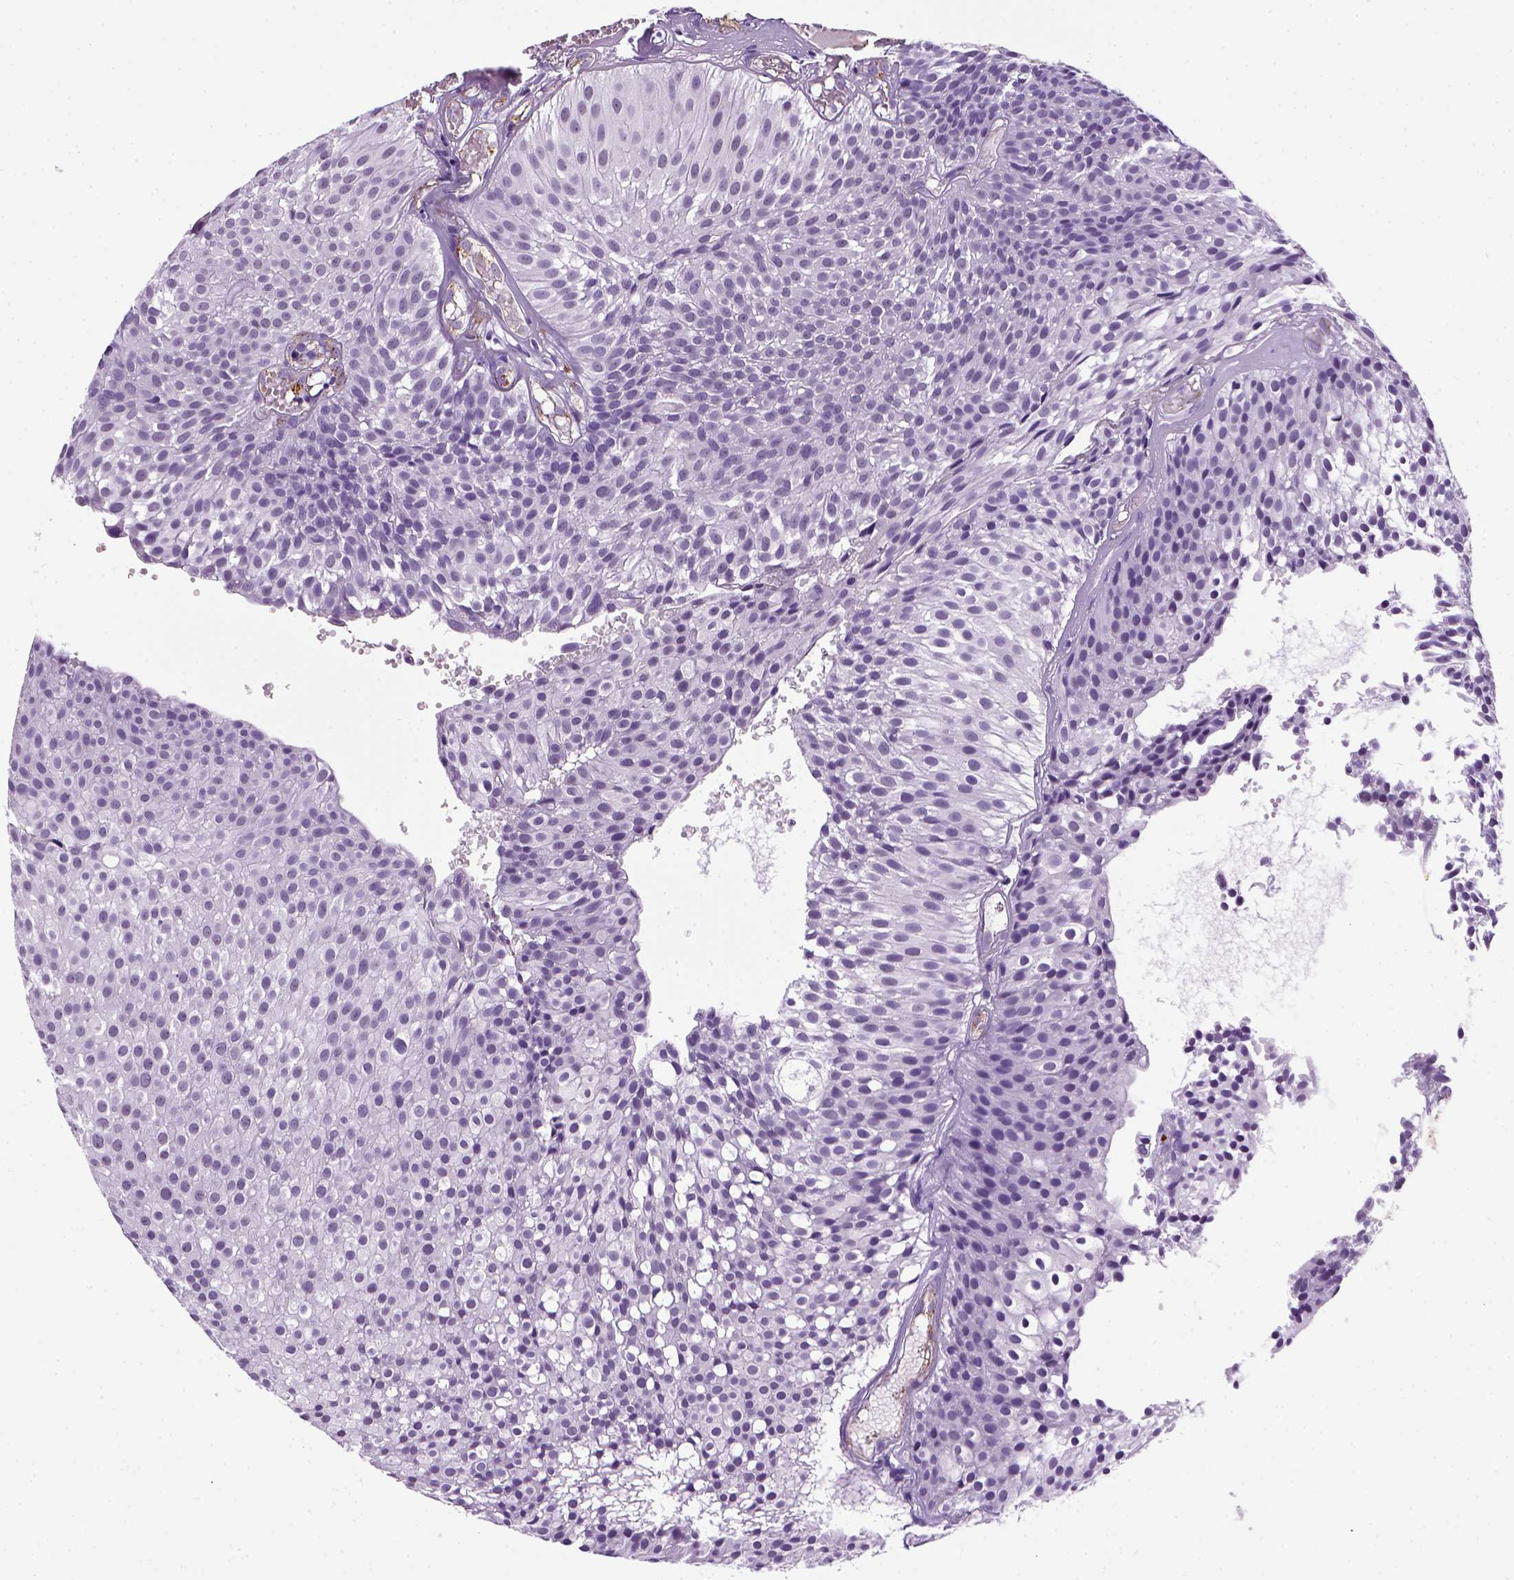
{"staining": {"intensity": "negative", "quantity": "none", "location": "none"}, "tissue": "urothelial cancer", "cell_type": "Tumor cells", "image_type": "cancer", "snomed": [{"axis": "morphology", "description": "Urothelial carcinoma, Low grade"}, {"axis": "topography", "description": "Urinary bladder"}], "caption": "IHC histopathology image of neoplastic tissue: human urothelial carcinoma (low-grade) stained with DAB reveals no significant protein staining in tumor cells.", "gene": "VWF", "patient": {"sex": "male", "age": 63}}